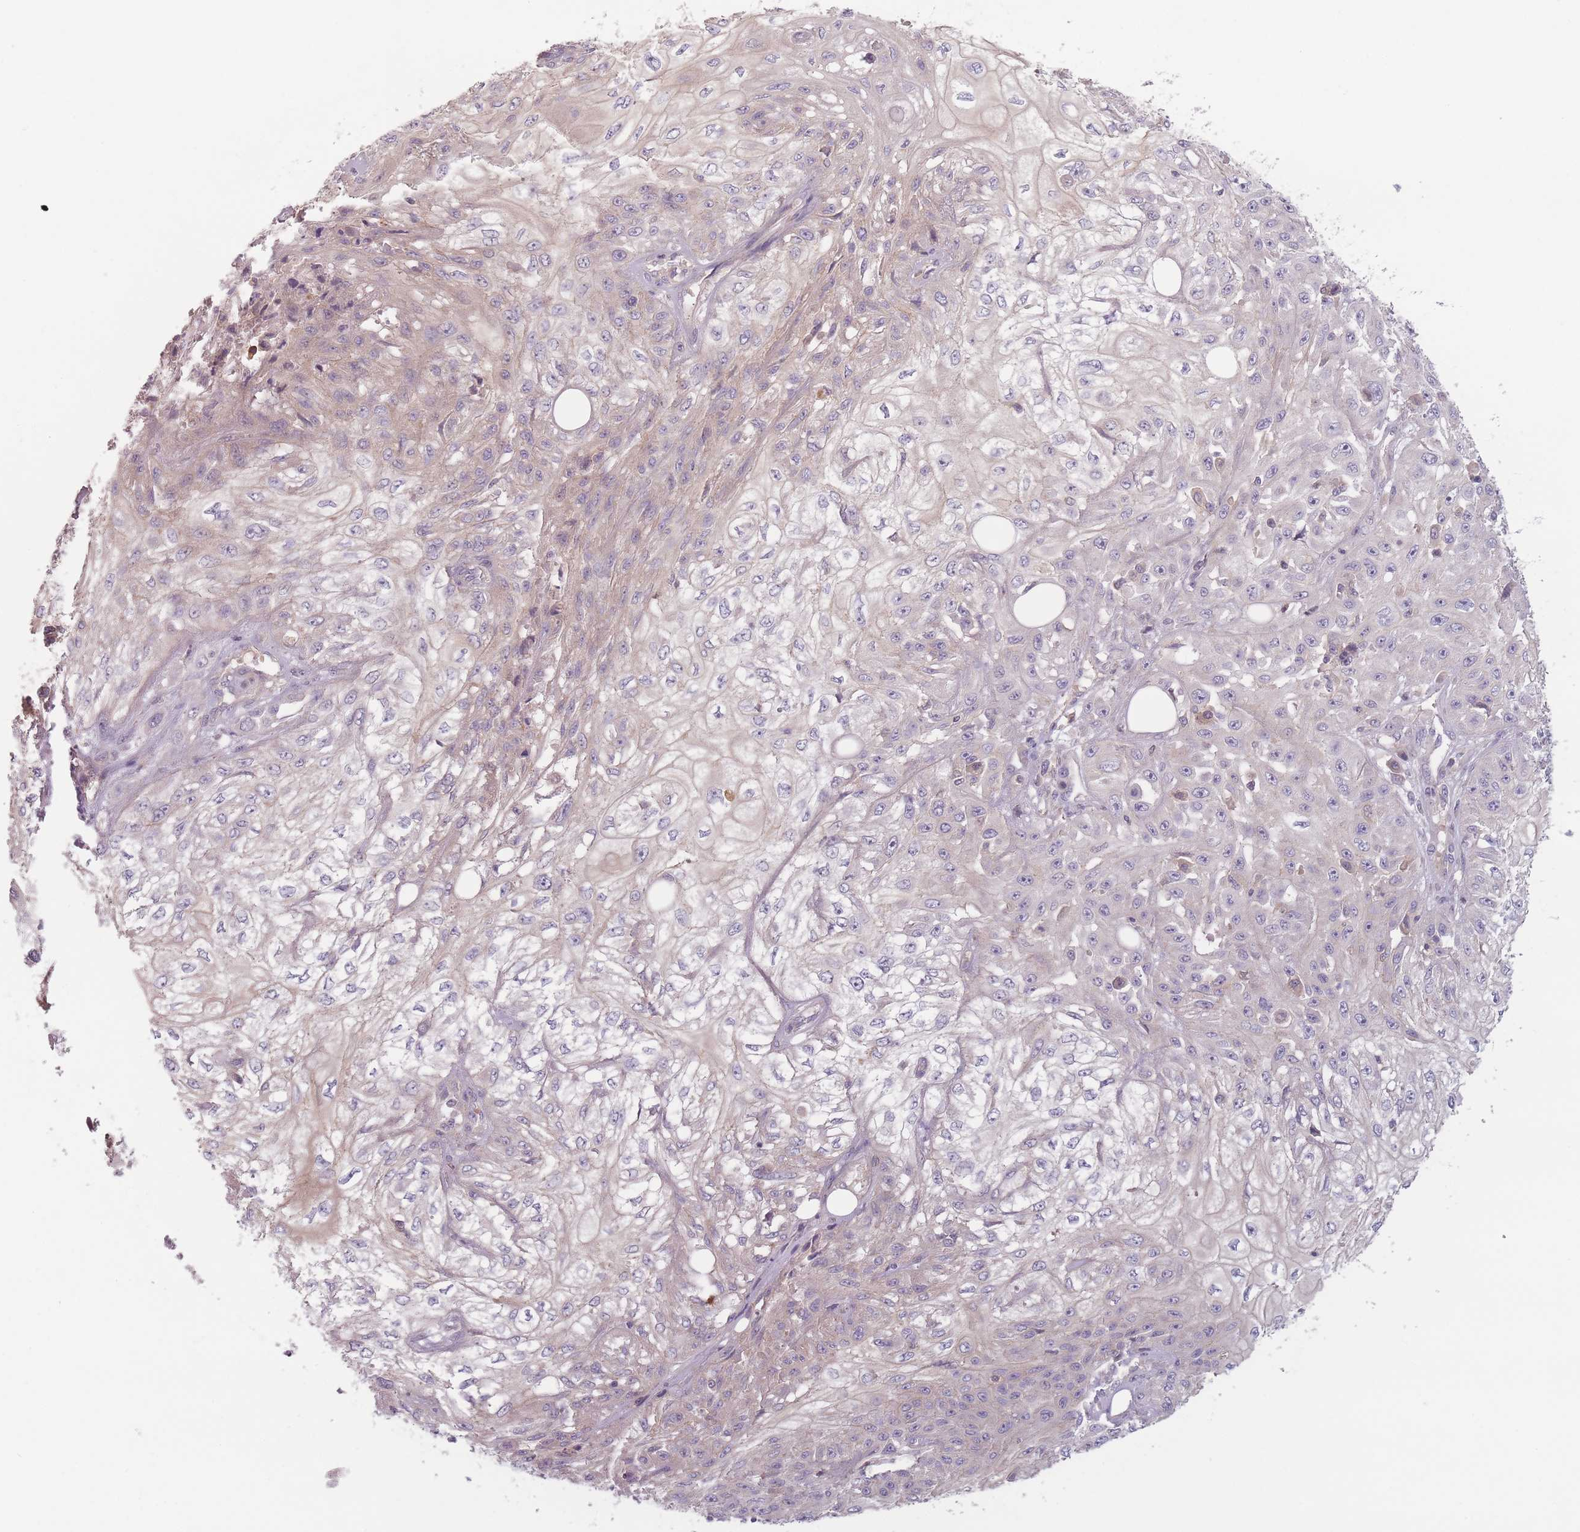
{"staining": {"intensity": "negative", "quantity": "none", "location": "none"}, "tissue": "skin cancer", "cell_type": "Tumor cells", "image_type": "cancer", "snomed": [{"axis": "morphology", "description": "Squamous cell carcinoma, NOS"}, {"axis": "morphology", "description": "Squamous cell carcinoma, metastatic, NOS"}, {"axis": "topography", "description": "Skin"}, {"axis": "topography", "description": "Lymph node"}], "caption": "Skin cancer (squamous cell carcinoma) was stained to show a protein in brown. There is no significant positivity in tumor cells.", "gene": "NT5DC2", "patient": {"sex": "male", "age": 75}}